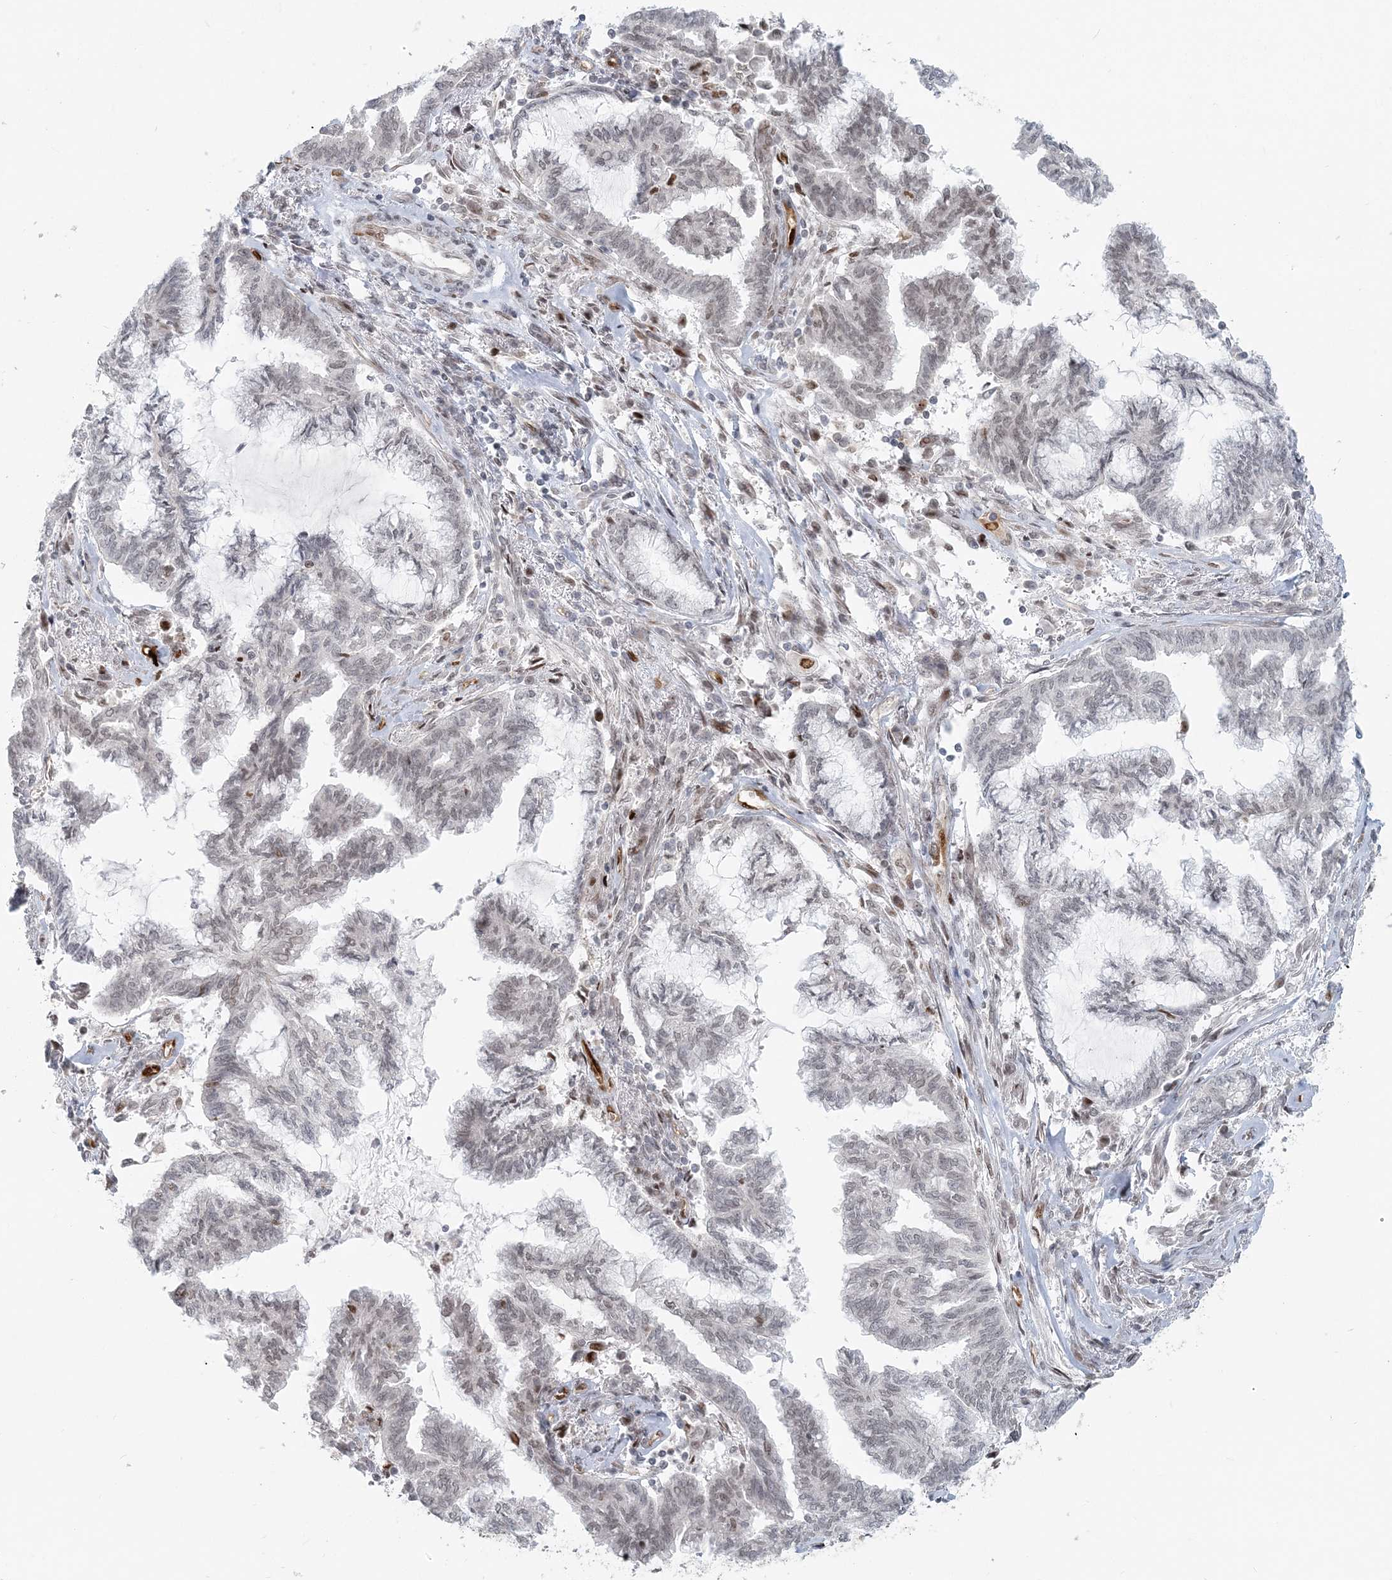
{"staining": {"intensity": "weak", "quantity": "<25%", "location": "nuclear"}, "tissue": "endometrial cancer", "cell_type": "Tumor cells", "image_type": "cancer", "snomed": [{"axis": "morphology", "description": "Adenocarcinoma, NOS"}, {"axis": "topography", "description": "Endometrium"}], "caption": "There is no significant positivity in tumor cells of endometrial cancer.", "gene": "BAZ1B", "patient": {"sex": "female", "age": 86}}